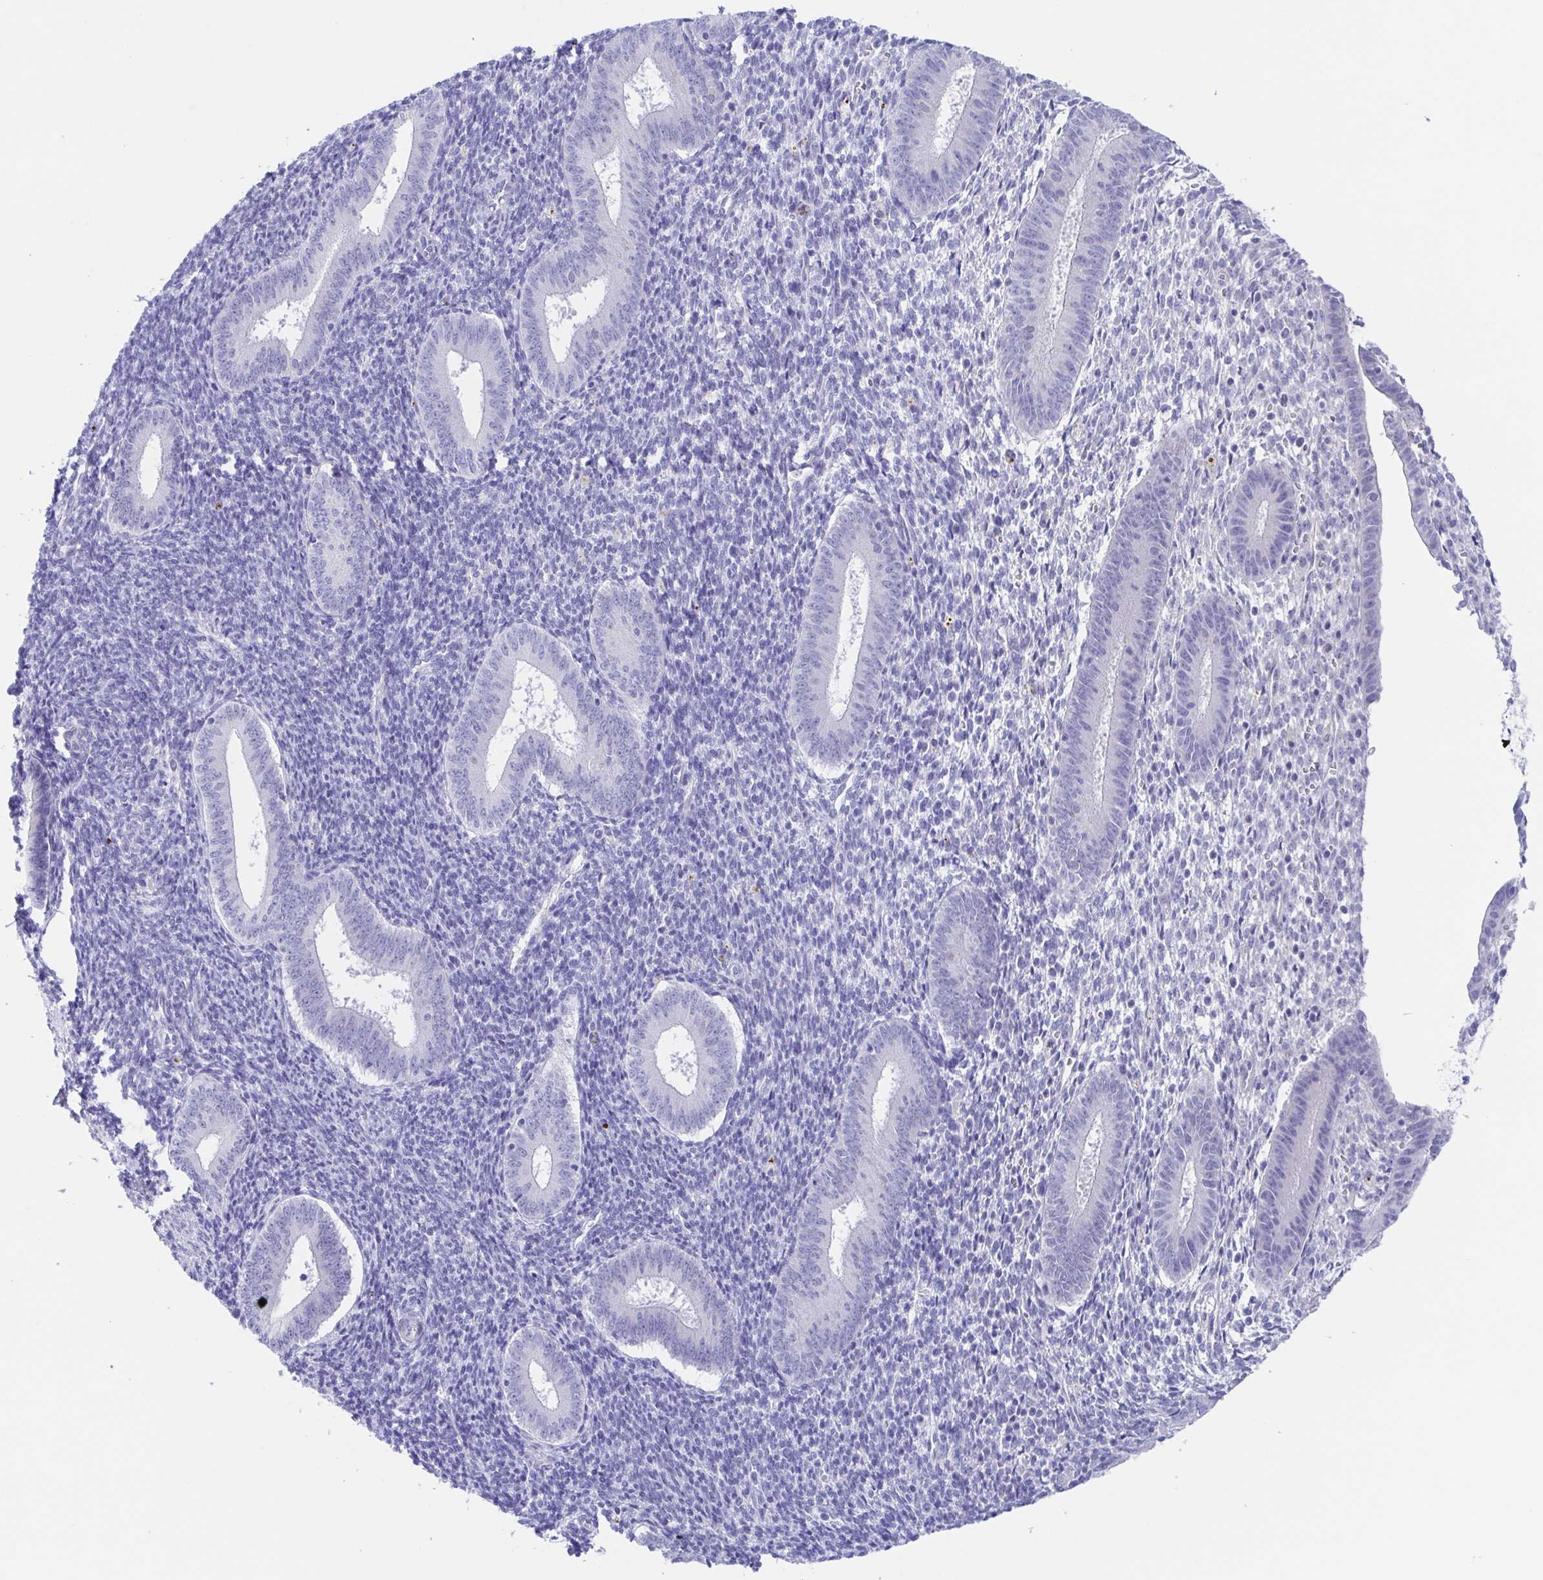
{"staining": {"intensity": "negative", "quantity": "none", "location": "none"}, "tissue": "endometrium", "cell_type": "Cells in endometrial stroma", "image_type": "normal", "snomed": [{"axis": "morphology", "description": "Normal tissue, NOS"}, {"axis": "topography", "description": "Endometrium"}], "caption": "A high-resolution photomicrograph shows IHC staining of unremarkable endometrium, which demonstrates no significant positivity in cells in endometrial stroma.", "gene": "MUCL3", "patient": {"sex": "female", "age": 25}}